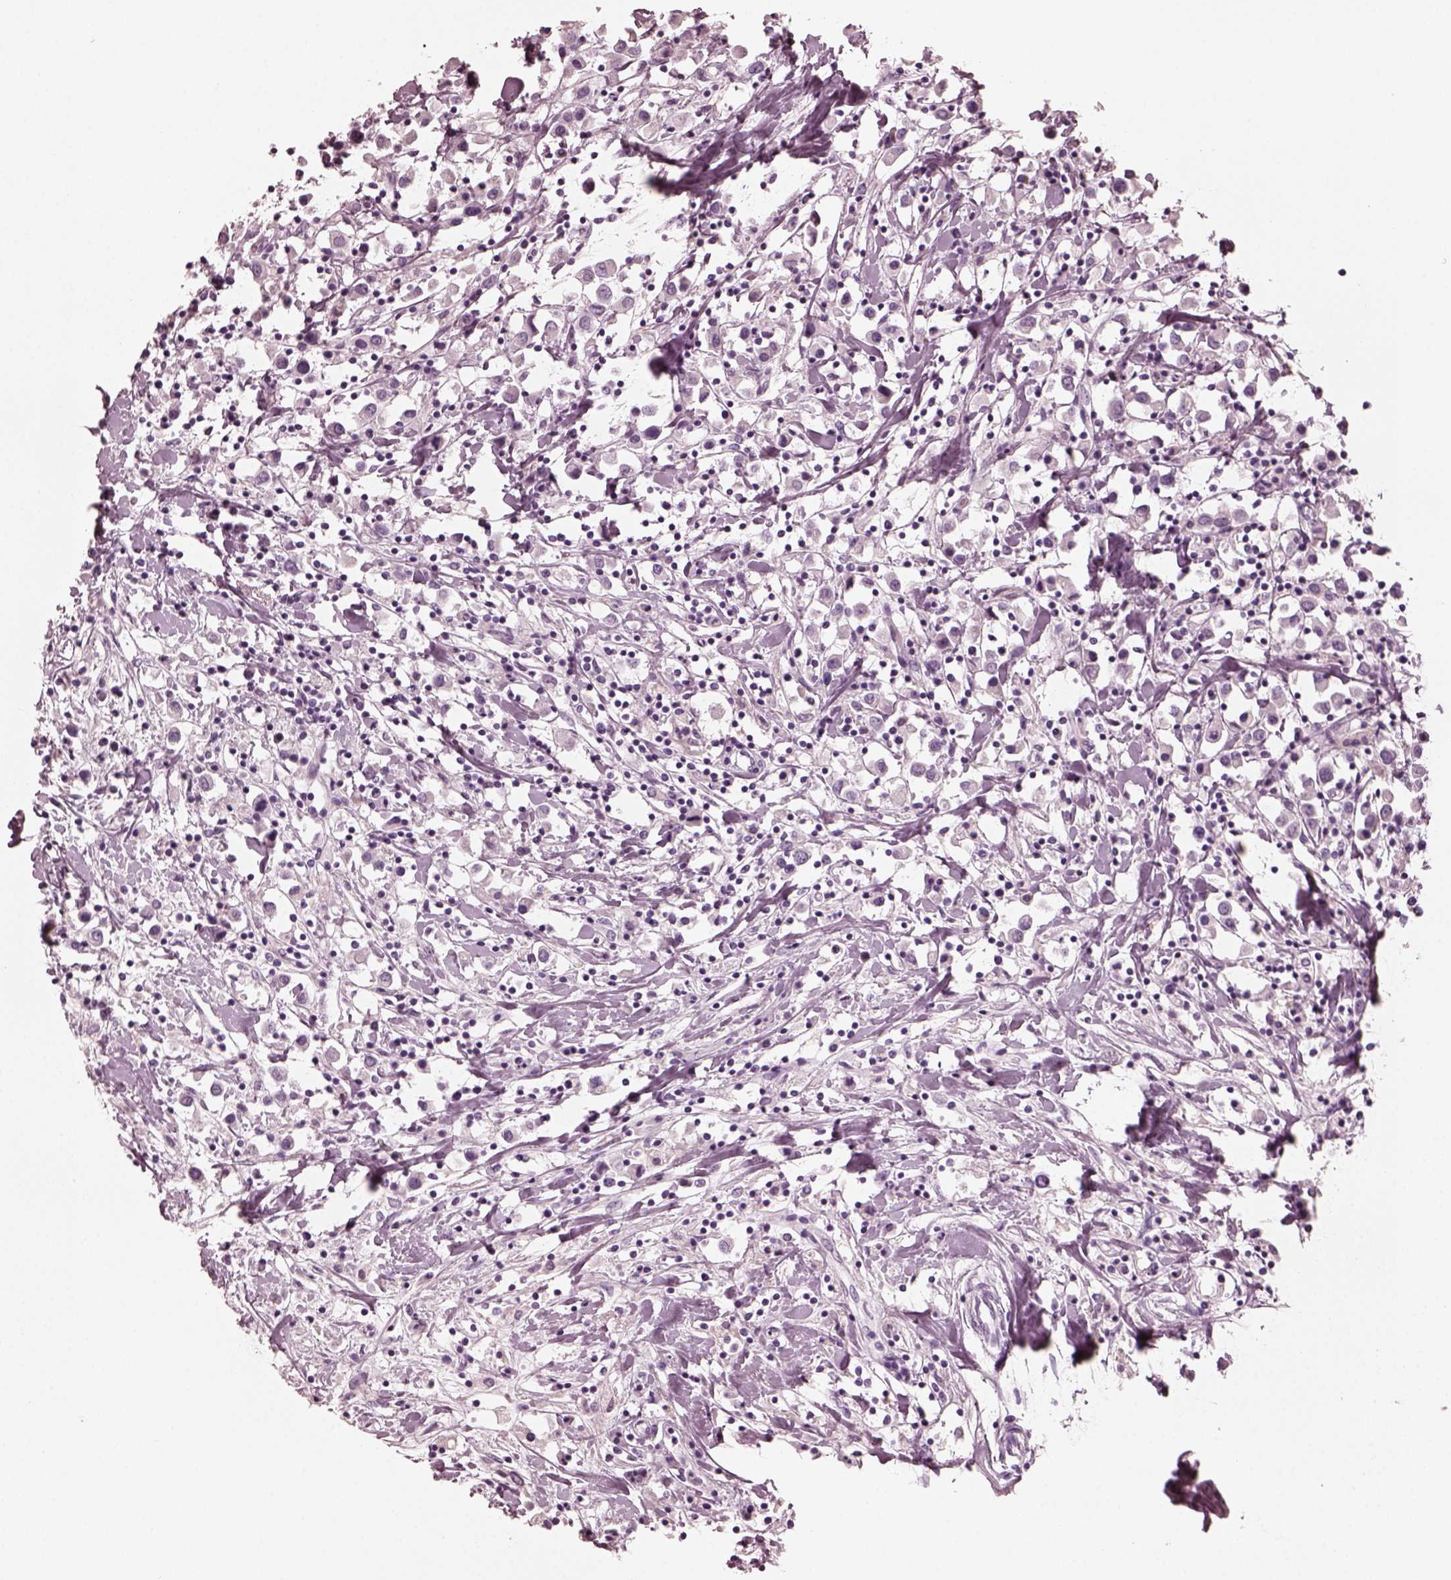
{"staining": {"intensity": "negative", "quantity": "none", "location": "none"}, "tissue": "breast cancer", "cell_type": "Tumor cells", "image_type": "cancer", "snomed": [{"axis": "morphology", "description": "Duct carcinoma"}, {"axis": "topography", "description": "Breast"}], "caption": "DAB (3,3'-diaminobenzidine) immunohistochemical staining of human breast infiltrating ductal carcinoma reveals no significant positivity in tumor cells.", "gene": "GRM6", "patient": {"sex": "female", "age": 61}}